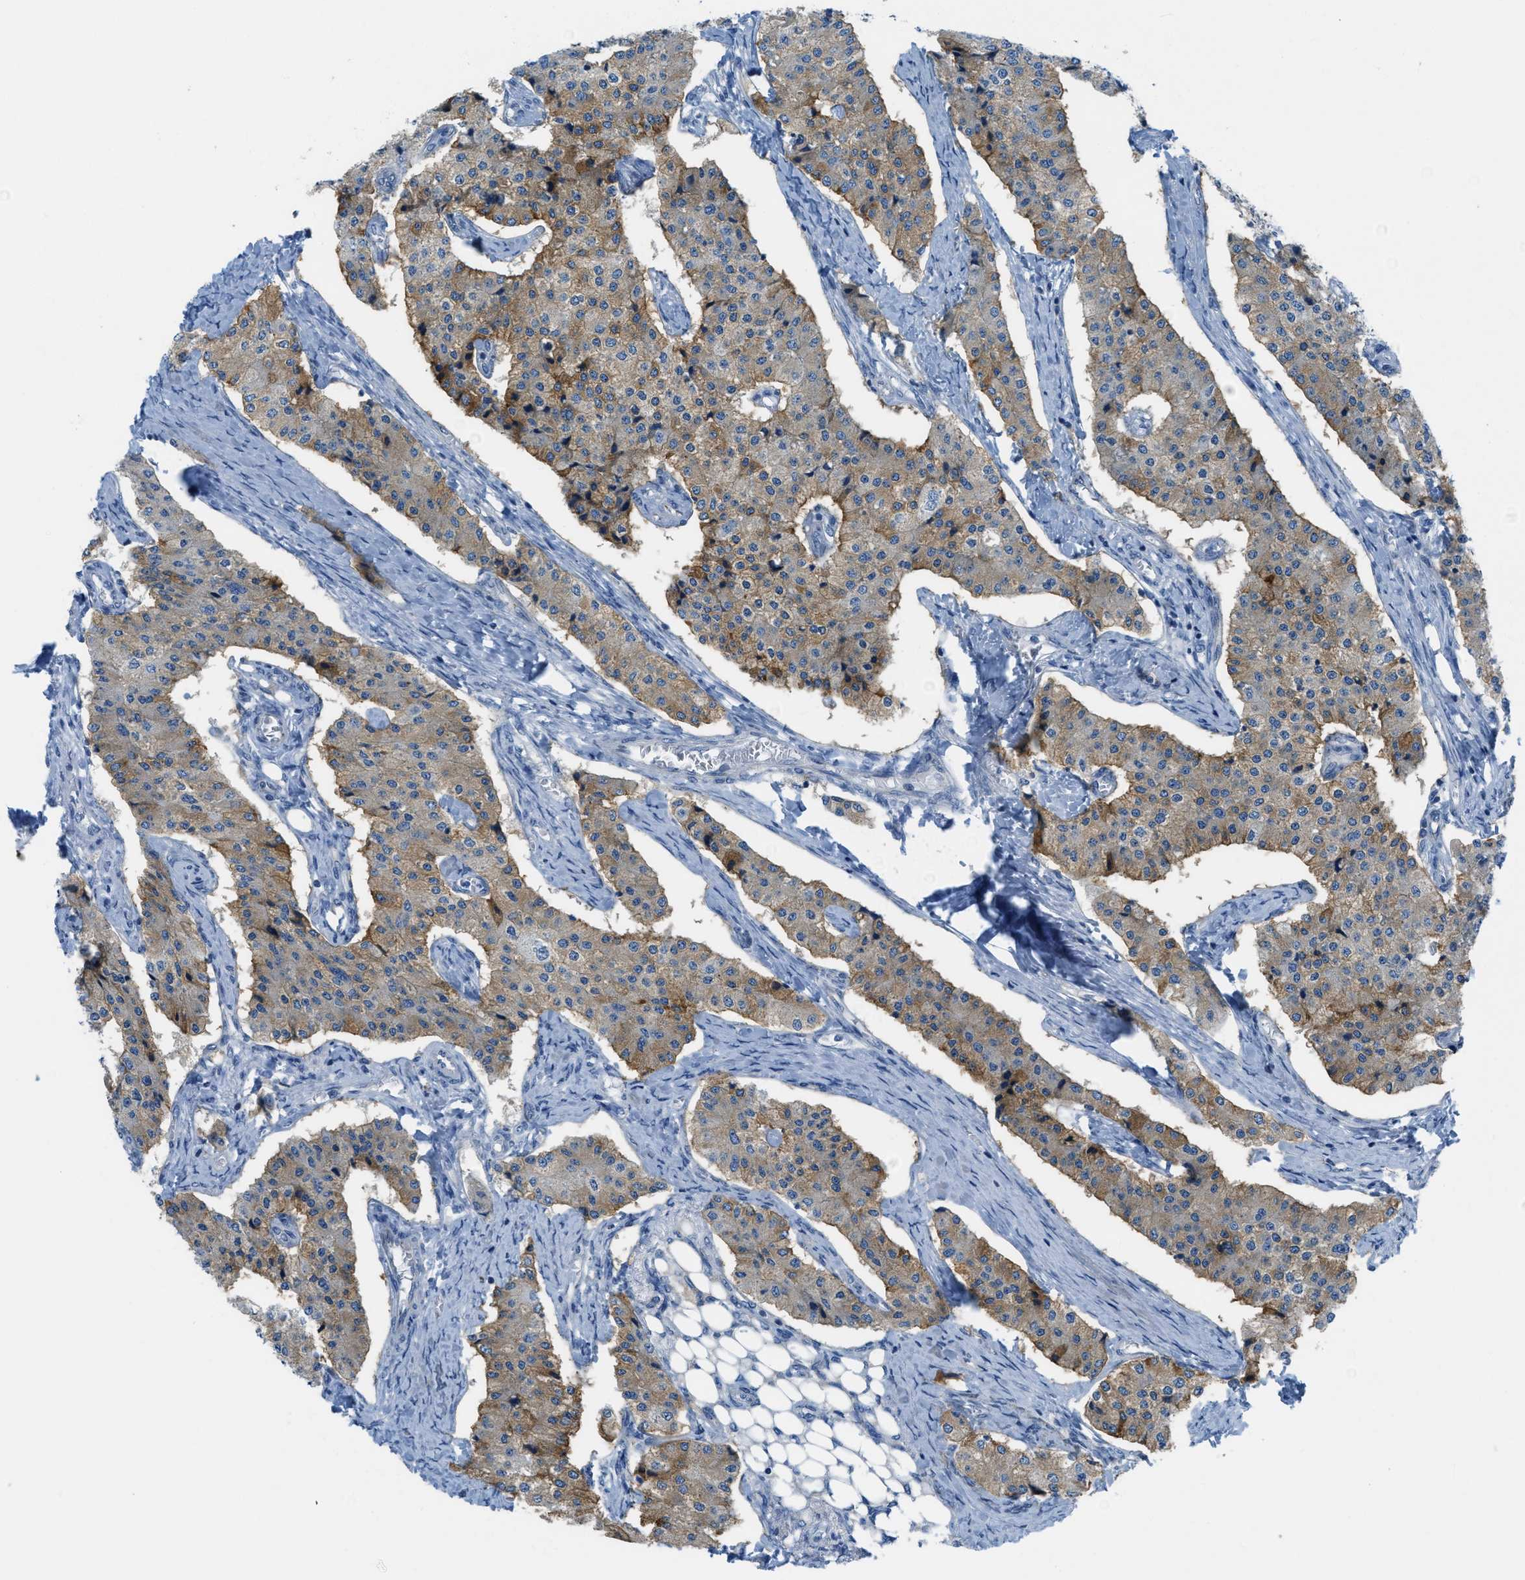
{"staining": {"intensity": "moderate", "quantity": ">75%", "location": "cytoplasmic/membranous"}, "tissue": "carcinoid", "cell_type": "Tumor cells", "image_type": "cancer", "snomed": [{"axis": "morphology", "description": "Carcinoid, malignant, NOS"}, {"axis": "topography", "description": "Colon"}], "caption": "Protein staining reveals moderate cytoplasmic/membranous expression in about >75% of tumor cells in carcinoid (malignant). The protein is shown in brown color, while the nuclei are stained blue.", "gene": "ASGR1", "patient": {"sex": "female", "age": 52}}